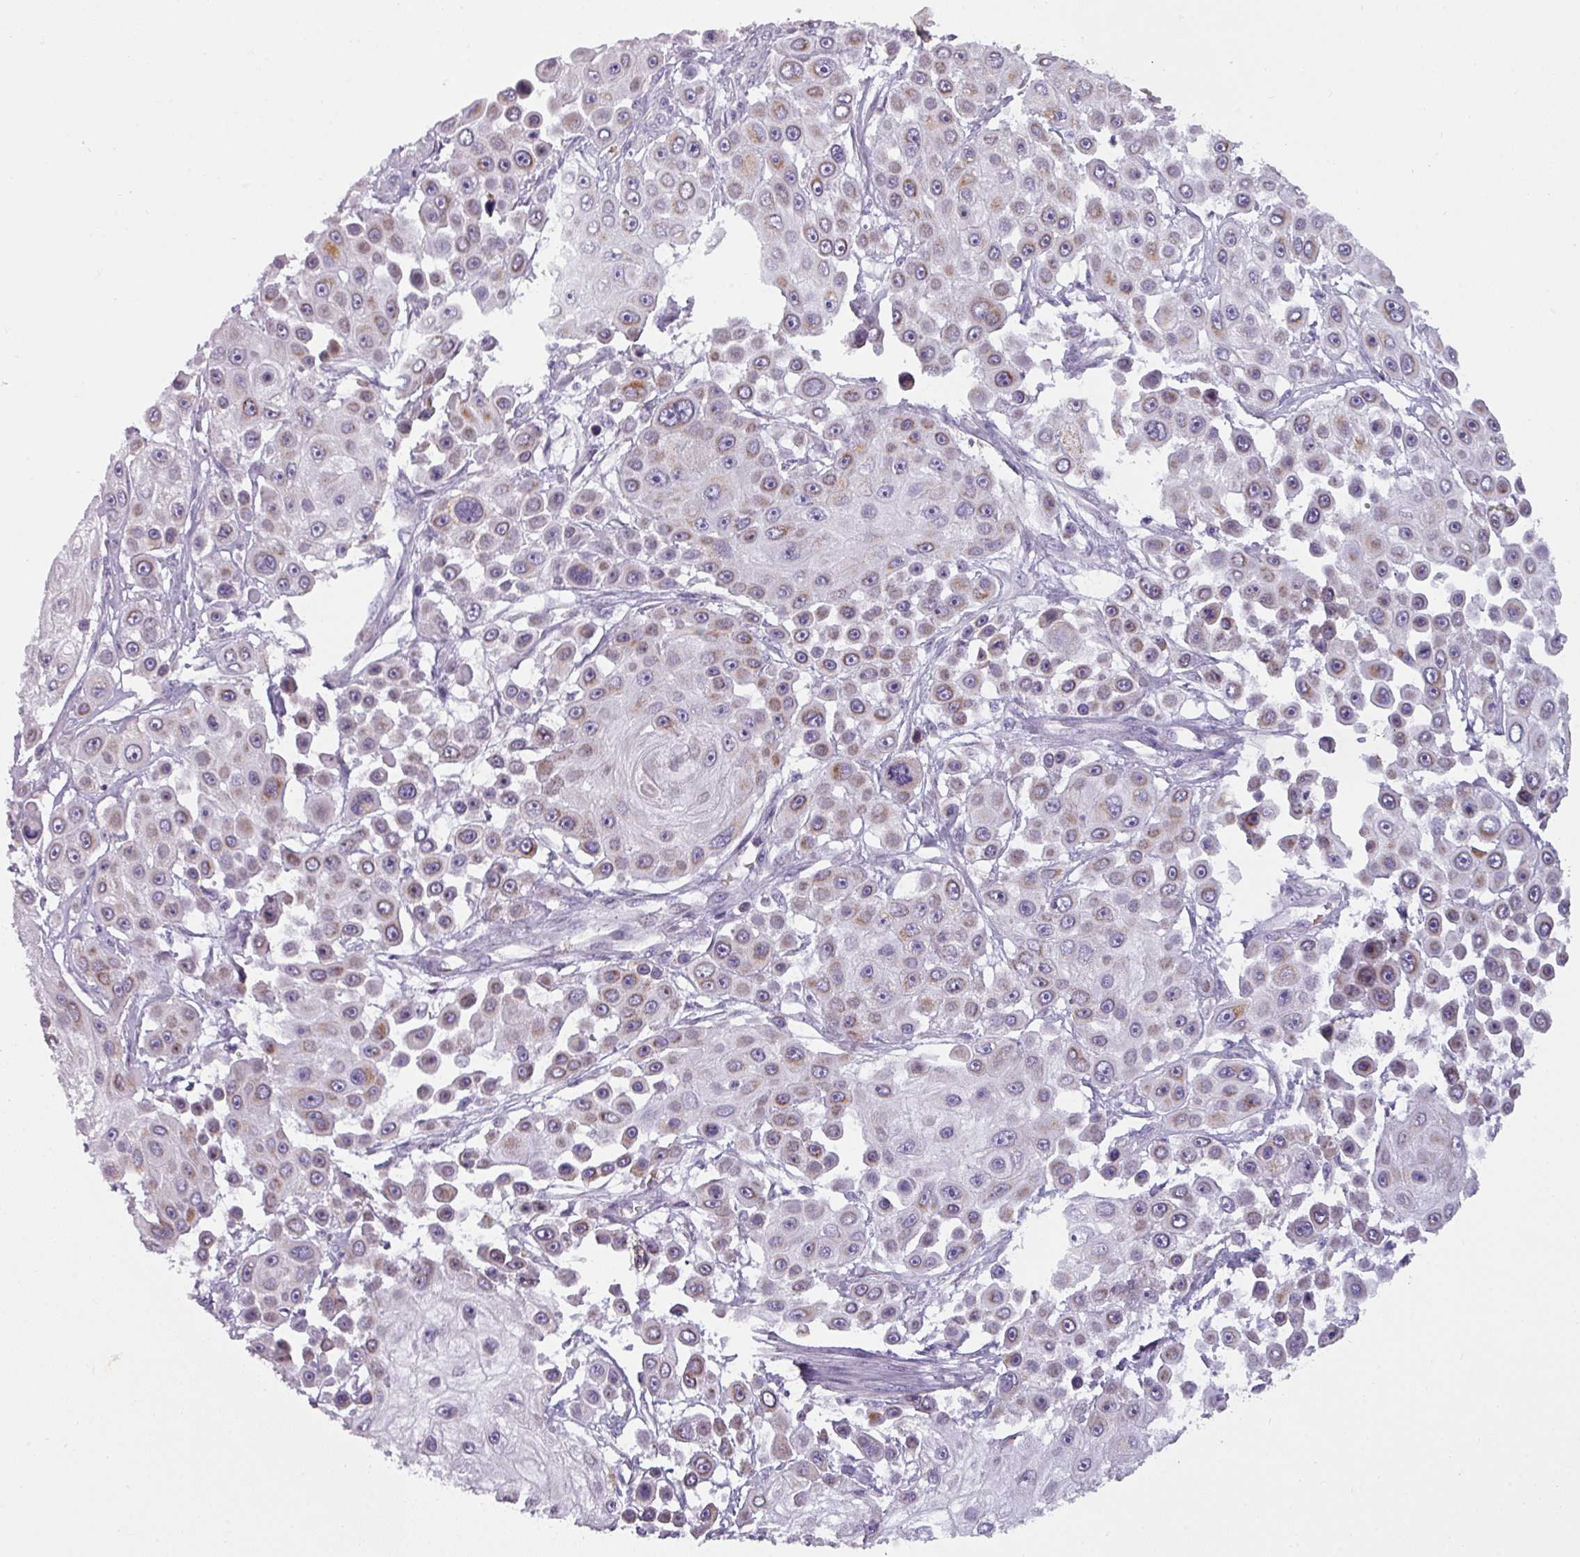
{"staining": {"intensity": "weak", "quantity": "25%-75%", "location": "cytoplasmic/membranous"}, "tissue": "skin cancer", "cell_type": "Tumor cells", "image_type": "cancer", "snomed": [{"axis": "morphology", "description": "Squamous cell carcinoma, NOS"}, {"axis": "topography", "description": "Skin"}], "caption": "Immunohistochemistry micrograph of squamous cell carcinoma (skin) stained for a protein (brown), which demonstrates low levels of weak cytoplasmic/membranous staining in about 25%-75% of tumor cells.", "gene": "C2orf68", "patient": {"sex": "male", "age": 67}}